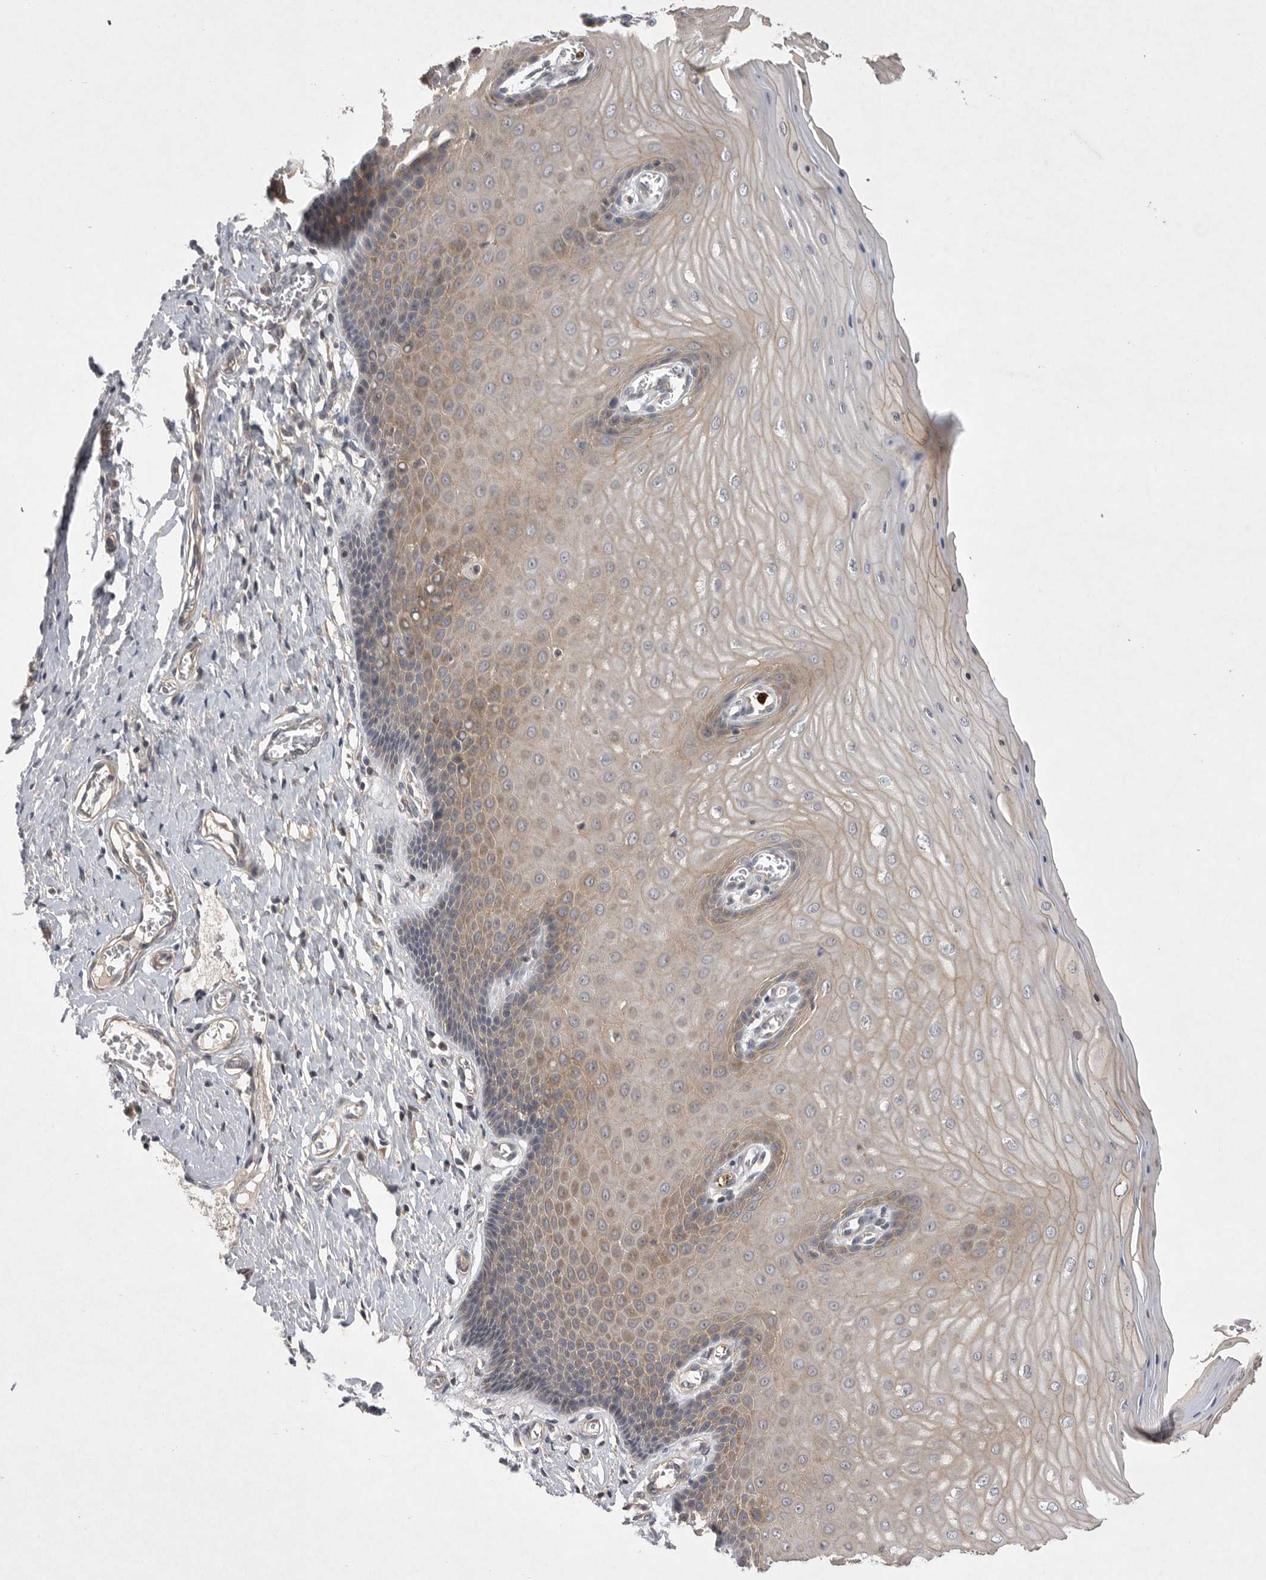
{"staining": {"intensity": "moderate", "quantity": ">75%", "location": "cytoplasmic/membranous"}, "tissue": "cervix", "cell_type": "Glandular cells", "image_type": "normal", "snomed": [{"axis": "morphology", "description": "Normal tissue, NOS"}, {"axis": "topography", "description": "Cervix"}], "caption": "The photomicrograph exhibits immunohistochemical staining of benign cervix. There is moderate cytoplasmic/membranous staining is seen in approximately >75% of glandular cells.", "gene": "UBE3D", "patient": {"sex": "female", "age": 55}}